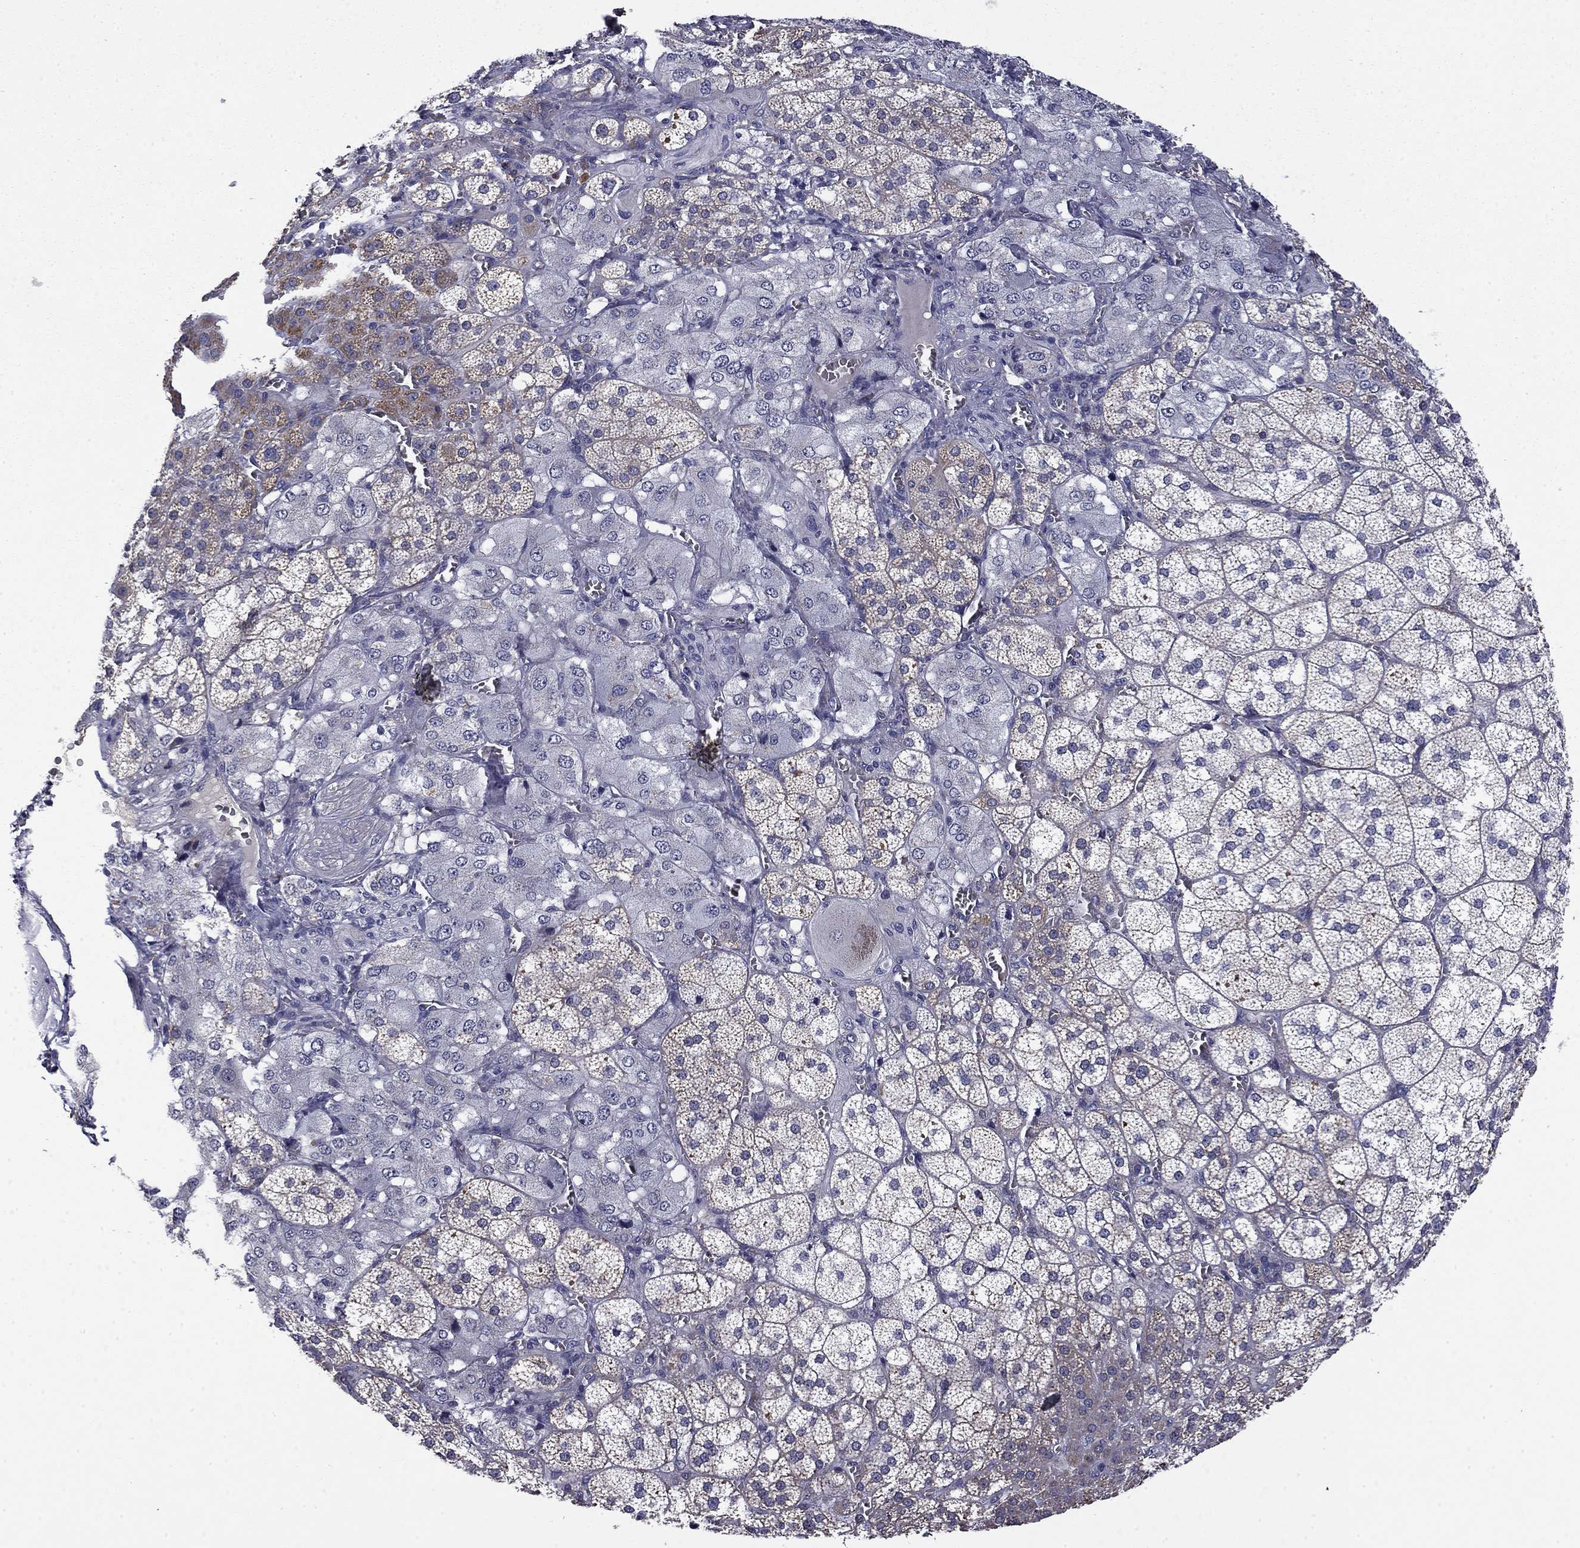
{"staining": {"intensity": "moderate", "quantity": "<25%", "location": "cytoplasmic/membranous"}, "tissue": "adrenal gland", "cell_type": "Glandular cells", "image_type": "normal", "snomed": [{"axis": "morphology", "description": "Normal tissue, NOS"}, {"axis": "topography", "description": "Adrenal gland"}], "caption": "Human adrenal gland stained for a protein (brown) shows moderate cytoplasmic/membranous positive positivity in approximately <25% of glandular cells.", "gene": "CEACAM7", "patient": {"sex": "female", "age": 60}}